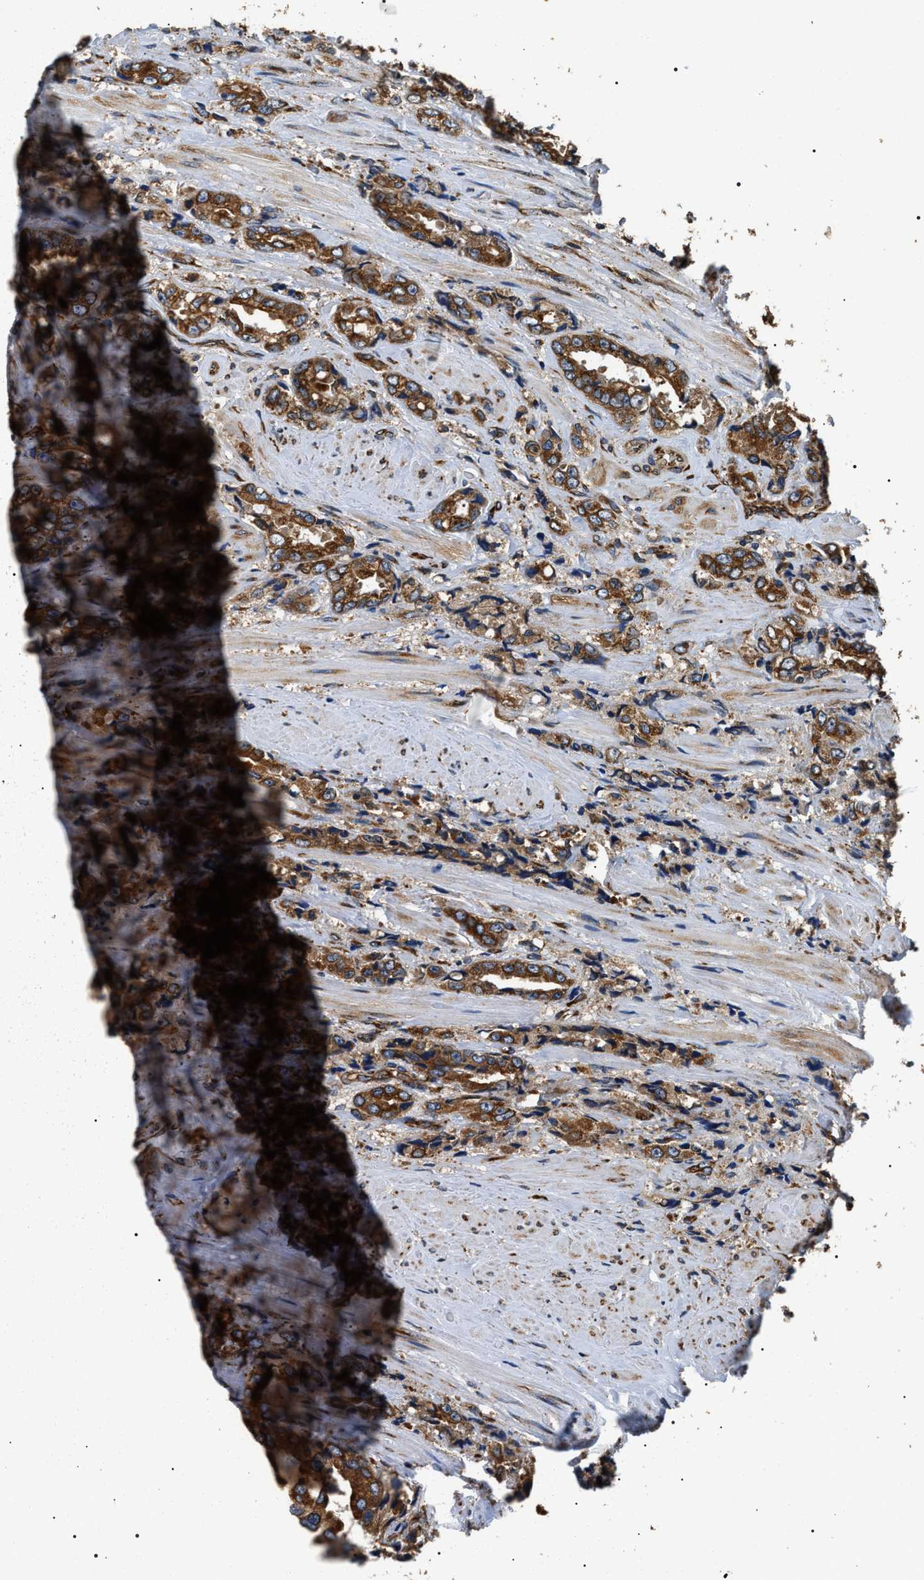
{"staining": {"intensity": "moderate", "quantity": ">75%", "location": "cytoplasmic/membranous"}, "tissue": "prostate cancer", "cell_type": "Tumor cells", "image_type": "cancer", "snomed": [{"axis": "morphology", "description": "Adenocarcinoma, High grade"}, {"axis": "topography", "description": "Prostate"}], "caption": "Prostate adenocarcinoma (high-grade) stained with DAB (3,3'-diaminobenzidine) immunohistochemistry shows medium levels of moderate cytoplasmic/membranous positivity in about >75% of tumor cells.", "gene": "KTN1", "patient": {"sex": "male", "age": 61}}